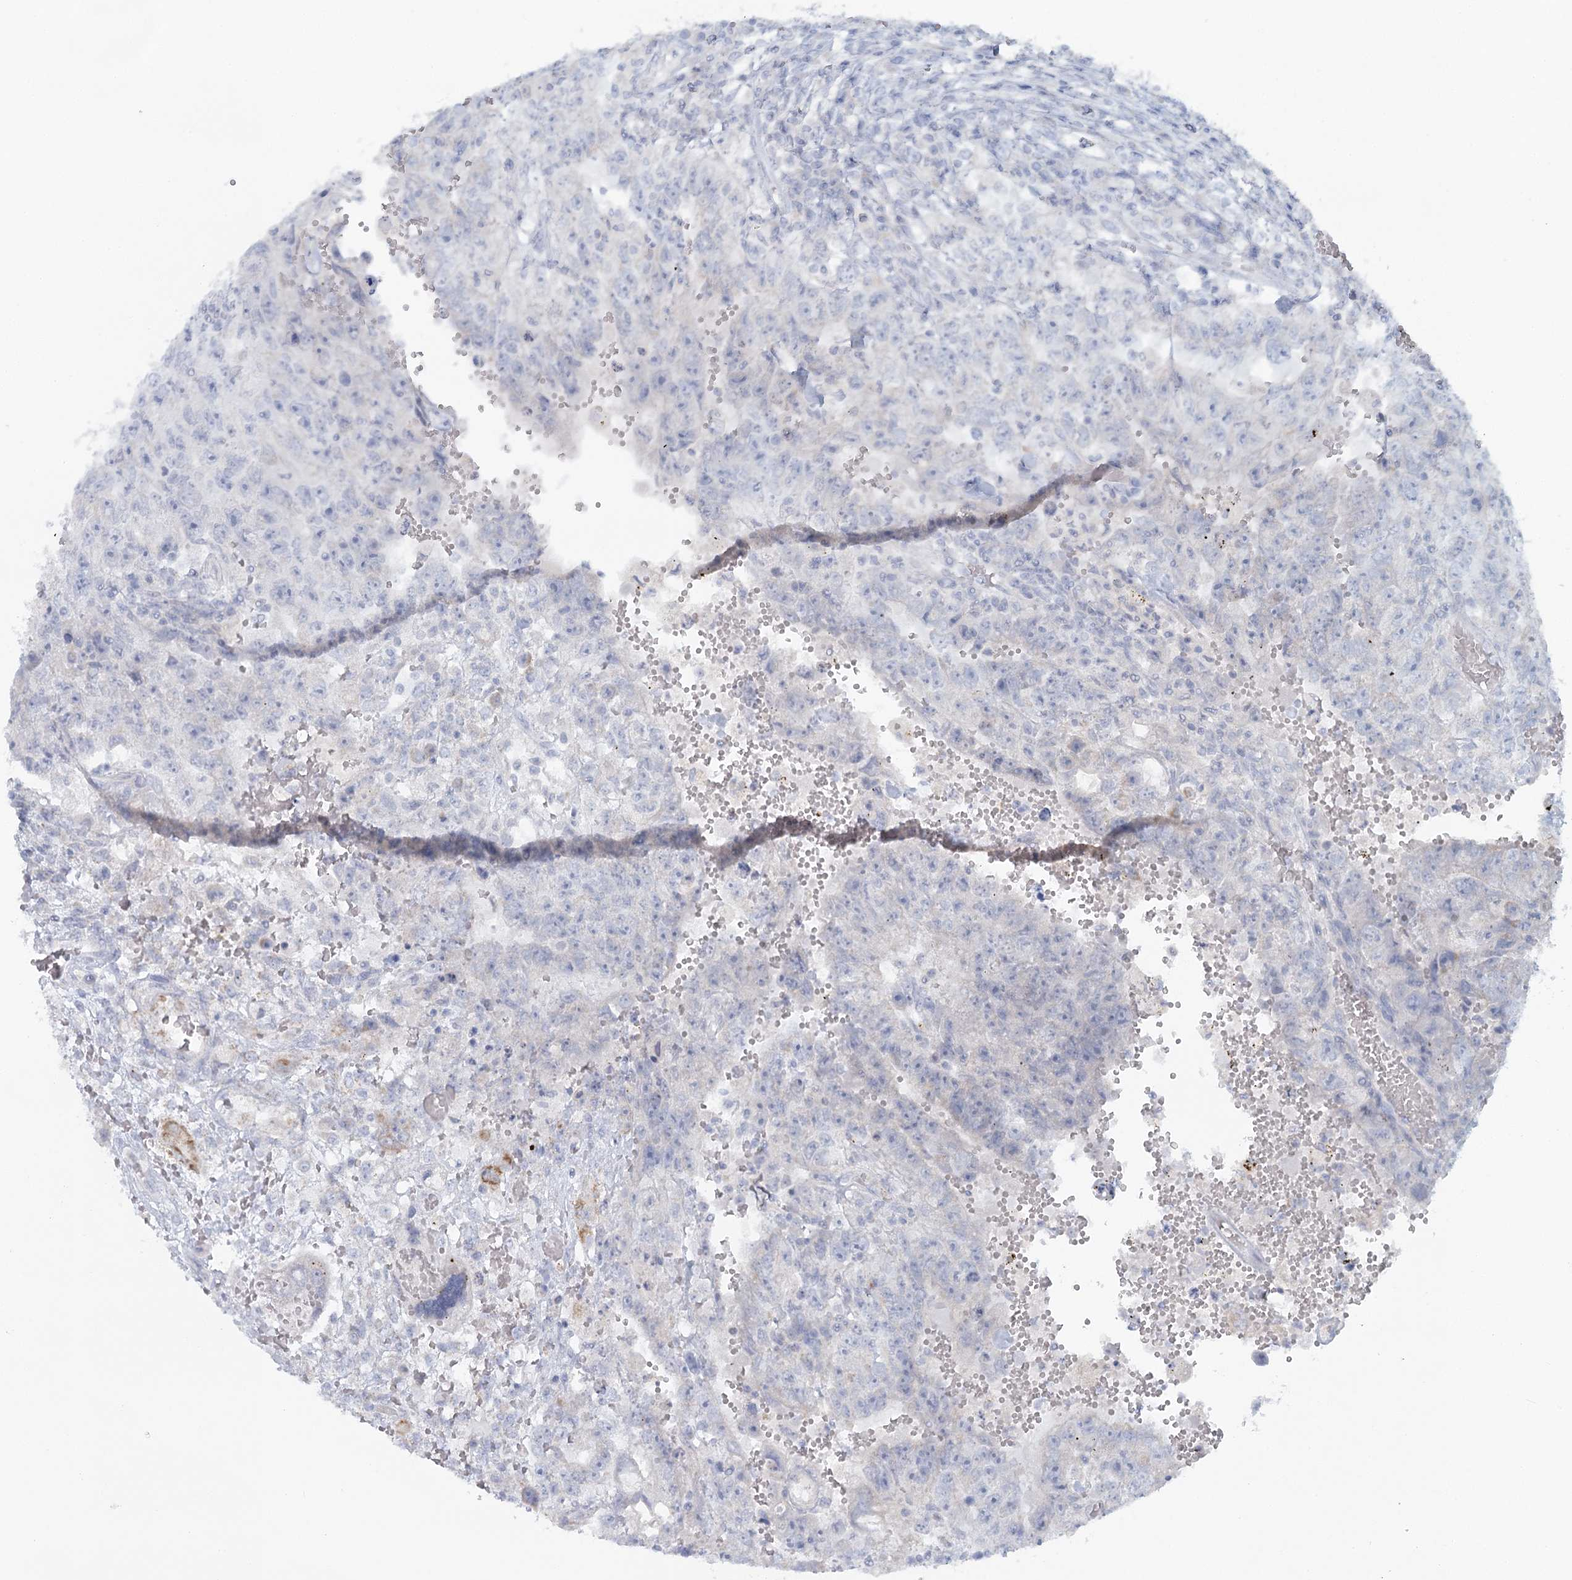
{"staining": {"intensity": "negative", "quantity": "none", "location": "none"}, "tissue": "testis cancer", "cell_type": "Tumor cells", "image_type": "cancer", "snomed": [{"axis": "morphology", "description": "Carcinoma, Embryonal, NOS"}, {"axis": "topography", "description": "Testis"}], "caption": "This is an immunohistochemistry histopathology image of human testis cancer (embryonal carcinoma). There is no staining in tumor cells.", "gene": "BPHL", "patient": {"sex": "male", "age": 26}}